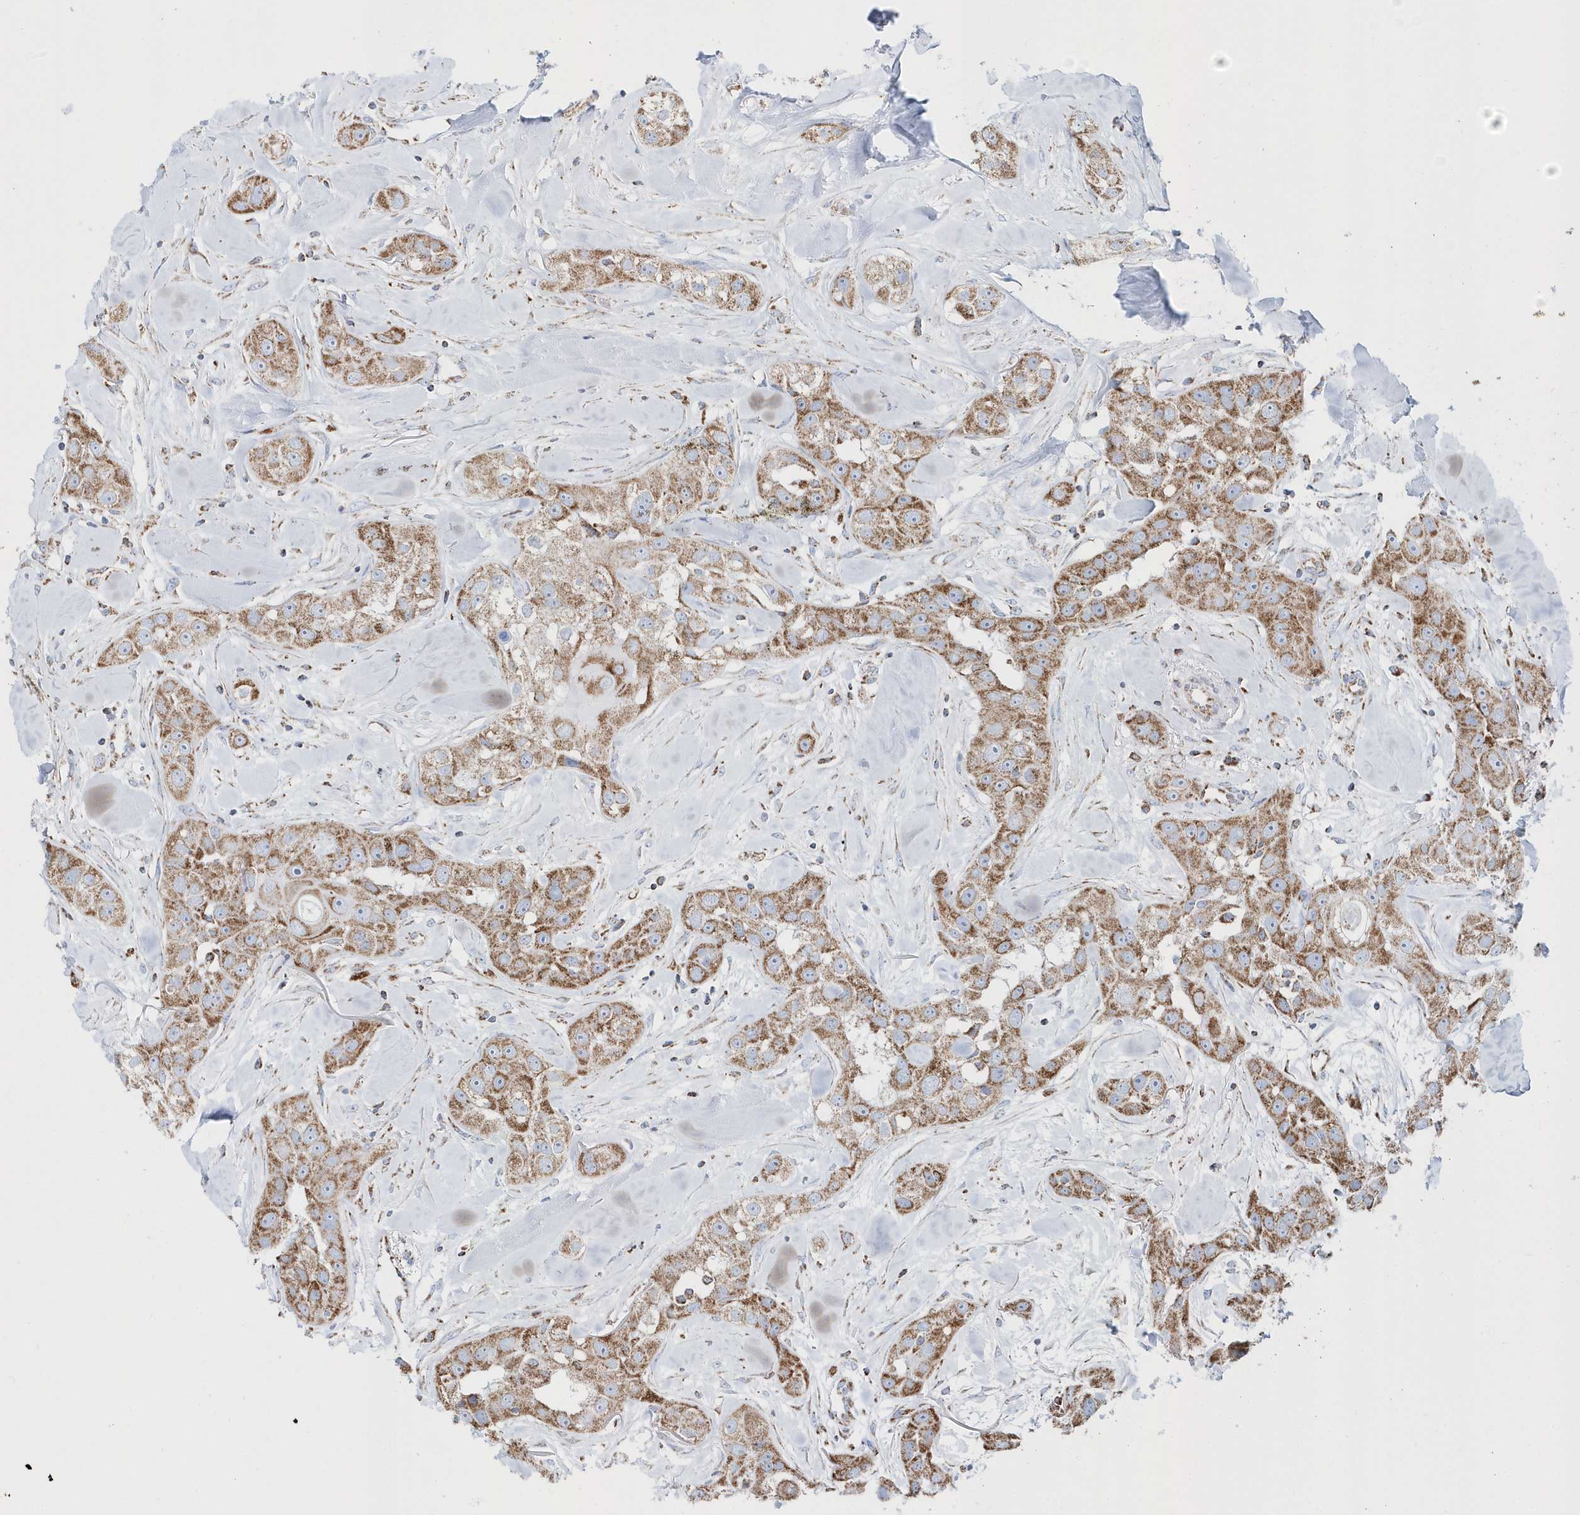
{"staining": {"intensity": "moderate", "quantity": ">75%", "location": "cytoplasmic/membranous"}, "tissue": "head and neck cancer", "cell_type": "Tumor cells", "image_type": "cancer", "snomed": [{"axis": "morphology", "description": "Normal tissue, NOS"}, {"axis": "morphology", "description": "Squamous cell carcinoma, NOS"}, {"axis": "topography", "description": "Skeletal muscle"}, {"axis": "topography", "description": "Head-Neck"}], "caption": "Immunohistochemistry (IHC) (DAB) staining of head and neck cancer reveals moderate cytoplasmic/membranous protein staining in approximately >75% of tumor cells. (IHC, brightfield microscopy, high magnification).", "gene": "TMCO6", "patient": {"sex": "male", "age": 51}}